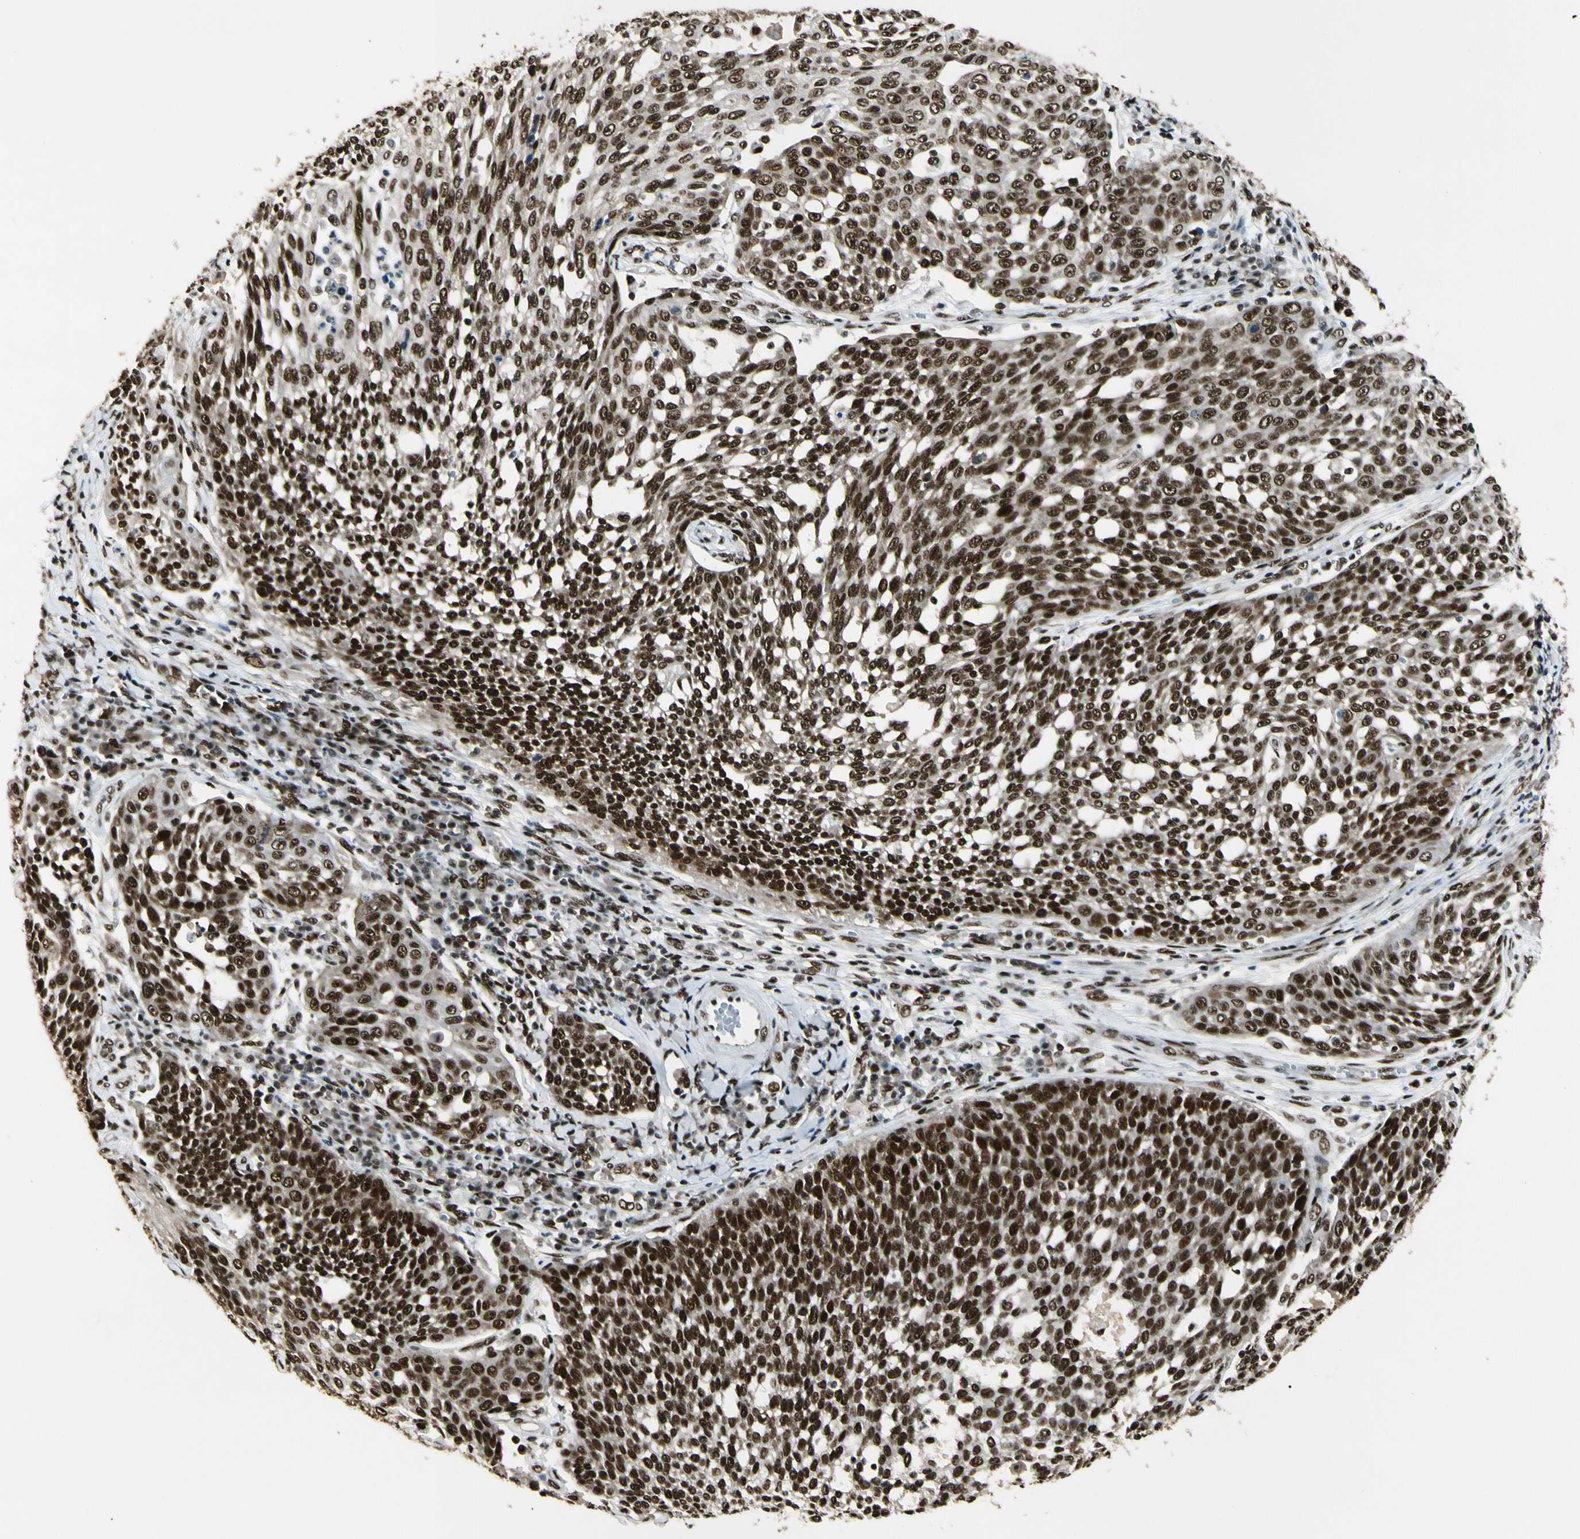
{"staining": {"intensity": "strong", "quantity": ">75%", "location": "cytoplasmic/membranous,nuclear"}, "tissue": "cervical cancer", "cell_type": "Tumor cells", "image_type": "cancer", "snomed": [{"axis": "morphology", "description": "Squamous cell carcinoma, NOS"}, {"axis": "topography", "description": "Cervix"}], "caption": "Brown immunohistochemical staining in cervical squamous cell carcinoma shows strong cytoplasmic/membranous and nuclear positivity in about >75% of tumor cells.", "gene": "FUS", "patient": {"sex": "female", "age": 34}}